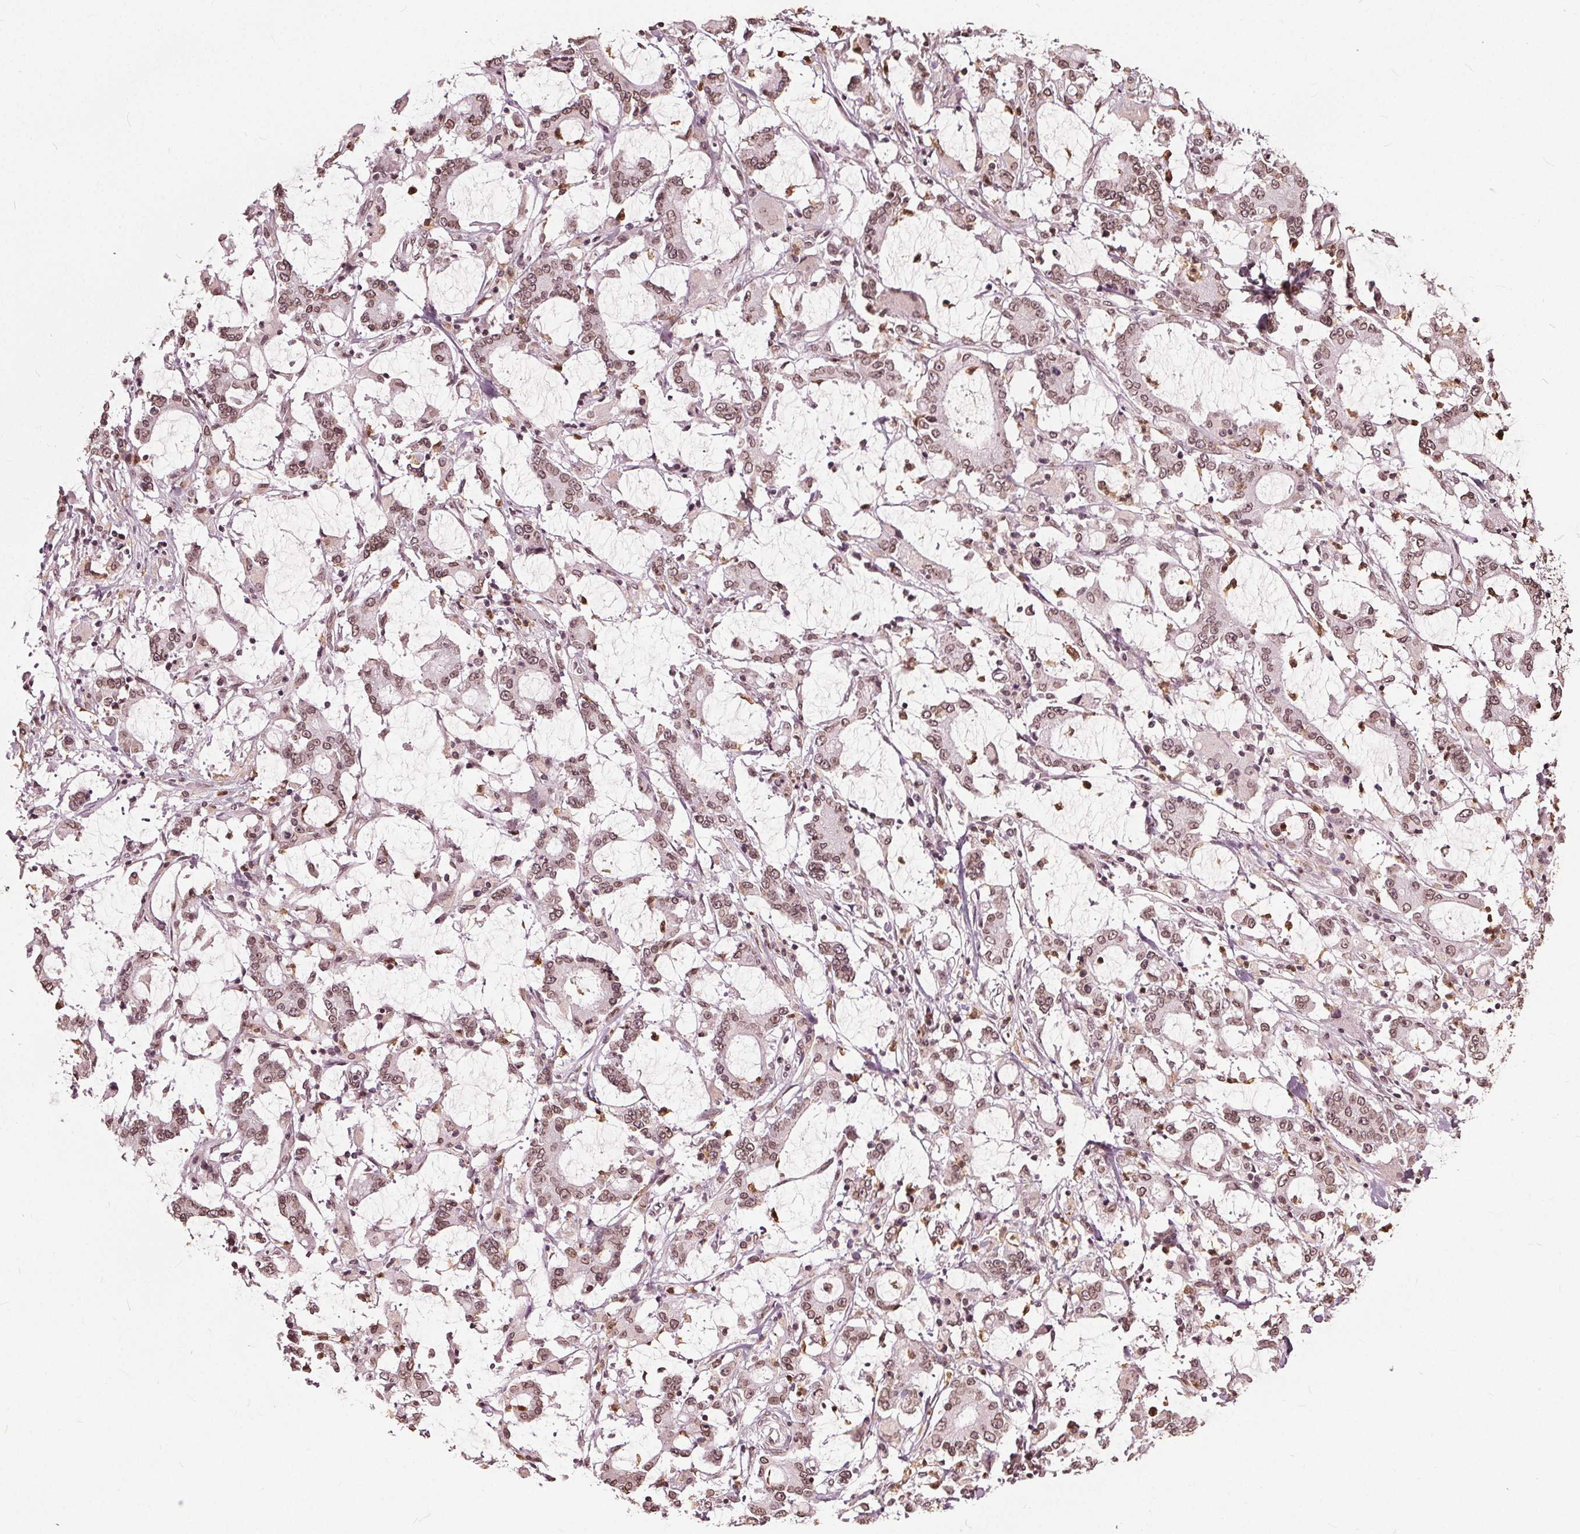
{"staining": {"intensity": "moderate", "quantity": ">75%", "location": "cytoplasmic/membranous,nuclear"}, "tissue": "stomach cancer", "cell_type": "Tumor cells", "image_type": "cancer", "snomed": [{"axis": "morphology", "description": "Adenocarcinoma, NOS"}, {"axis": "topography", "description": "Stomach, upper"}], "caption": "Immunohistochemical staining of human stomach cancer (adenocarcinoma) demonstrates medium levels of moderate cytoplasmic/membranous and nuclear protein expression in about >75% of tumor cells.", "gene": "TTC39C", "patient": {"sex": "male", "age": 68}}